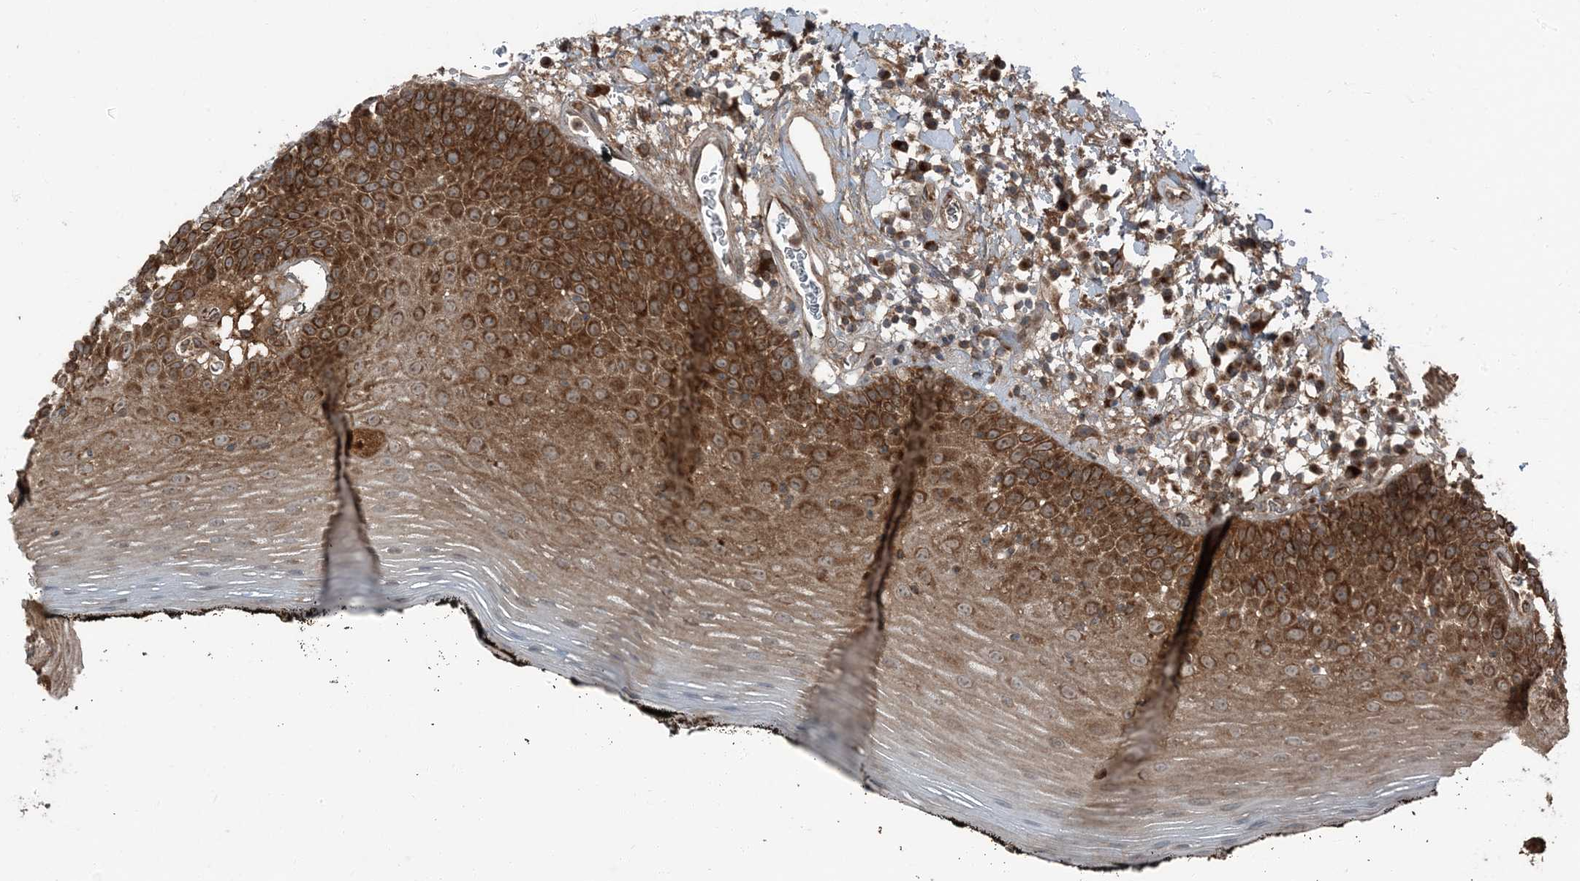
{"staining": {"intensity": "strong", "quantity": "25%-75%", "location": "cytoplasmic/membranous"}, "tissue": "oral mucosa", "cell_type": "Squamous epithelial cells", "image_type": "normal", "snomed": [{"axis": "morphology", "description": "Normal tissue, NOS"}, {"axis": "topography", "description": "Oral tissue"}], "caption": "DAB immunohistochemical staining of normal human oral mucosa demonstrates strong cytoplasmic/membranous protein staining in about 25%-75% of squamous epithelial cells.", "gene": "RAB3GAP1", "patient": {"sex": "male", "age": 74}}